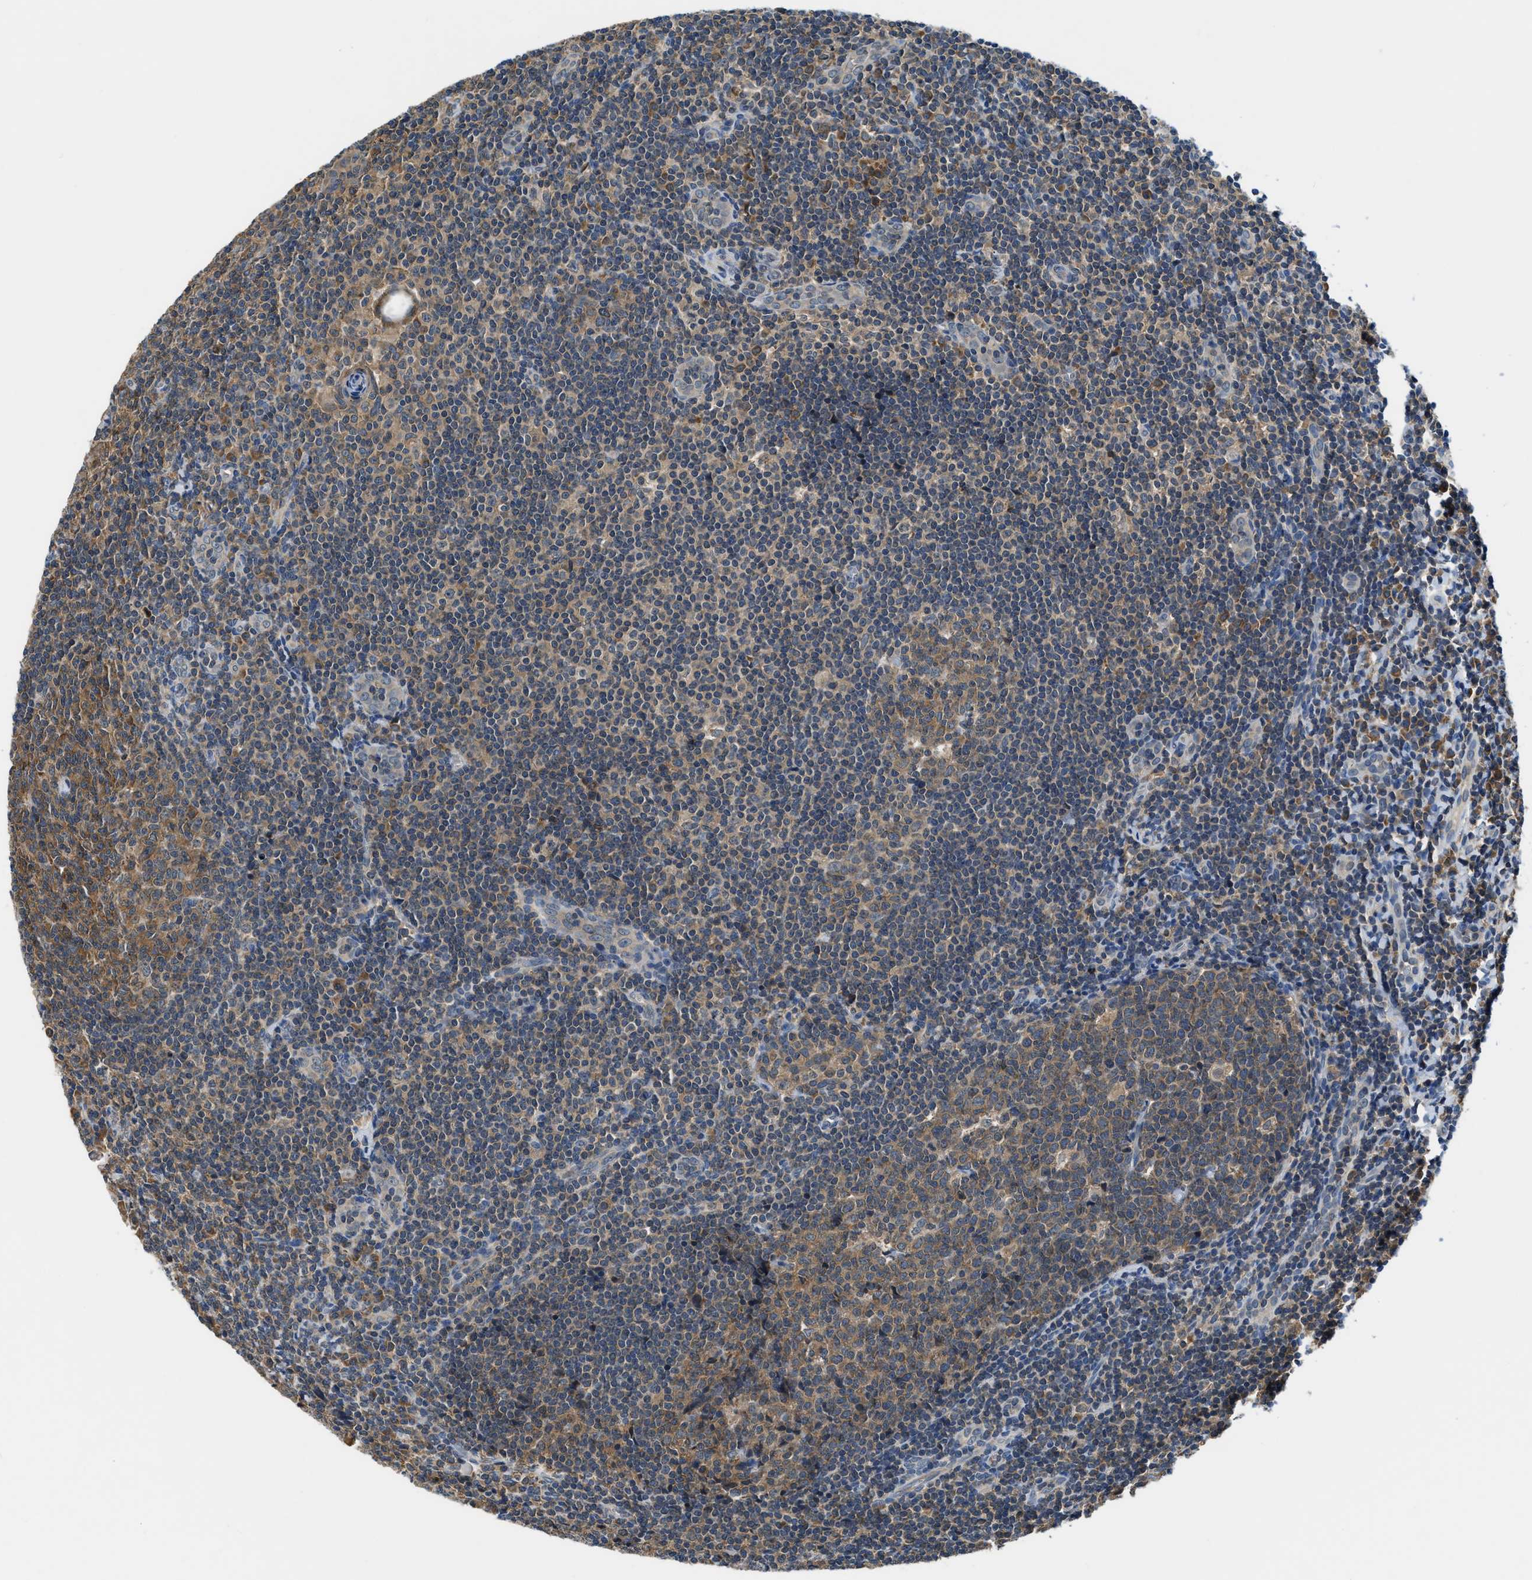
{"staining": {"intensity": "moderate", "quantity": ">75%", "location": "cytoplasmic/membranous"}, "tissue": "tonsil", "cell_type": "Germinal center cells", "image_type": "normal", "snomed": [{"axis": "morphology", "description": "Normal tissue, NOS"}, {"axis": "topography", "description": "Tonsil"}], "caption": "The immunohistochemical stain highlights moderate cytoplasmic/membranous staining in germinal center cells of normal tonsil. (DAB IHC with brightfield microscopy, high magnification).", "gene": "PAFAH2", "patient": {"sex": "male", "age": 37}}